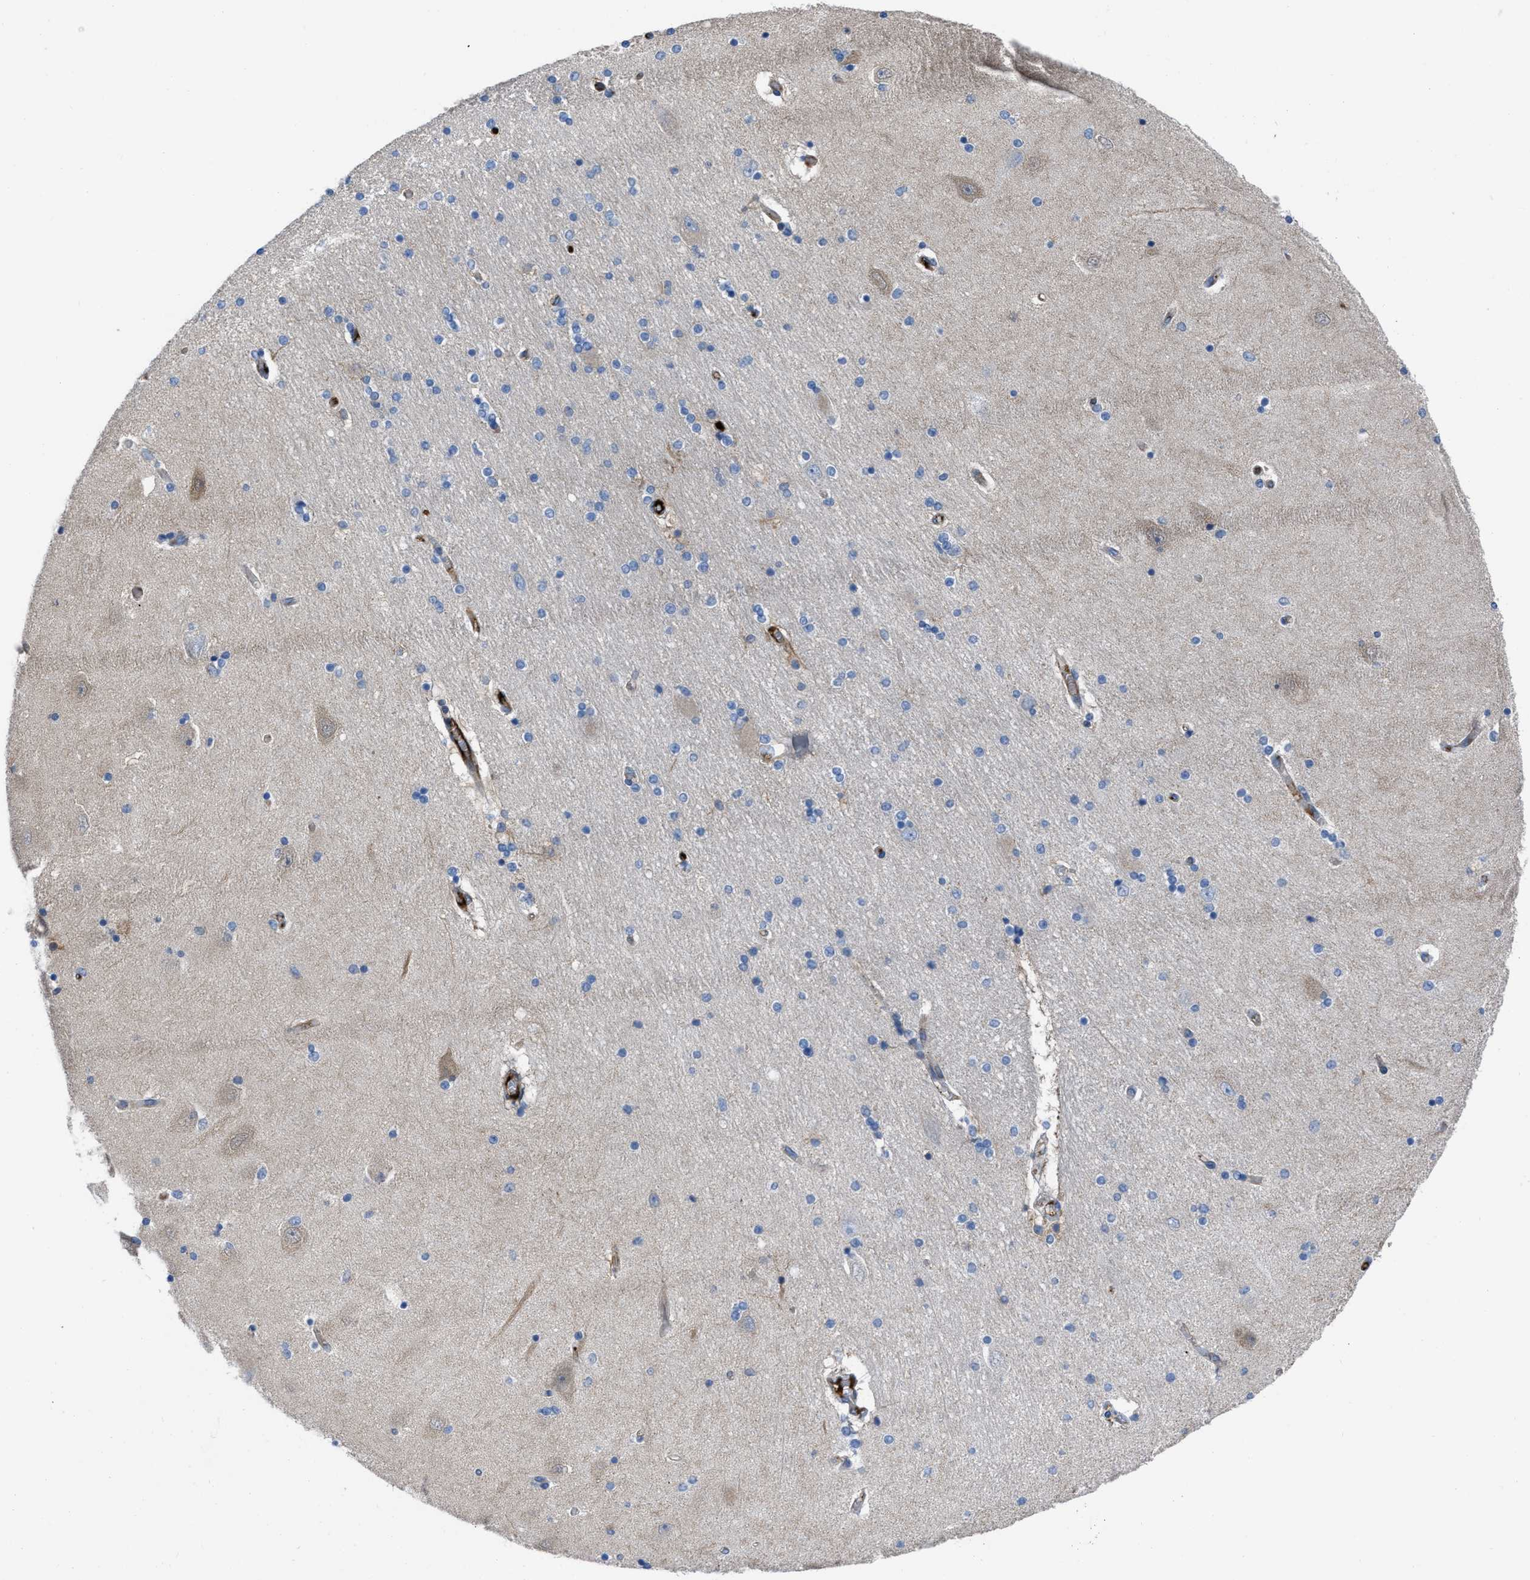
{"staining": {"intensity": "negative", "quantity": "none", "location": "none"}, "tissue": "hippocampus", "cell_type": "Glial cells", "image_type": "normal", "snomed": [{"axis": "morphology", "description": "Normal tissue, NOS"}, {"axis": "topography", "description": "Hippocampus"}], "caption": "Human hippocampus stained for a protein using IHC displays no expression in glial cells.", "gene": "TRIOBP", "patient": {"sex": "female", "age": 54}}